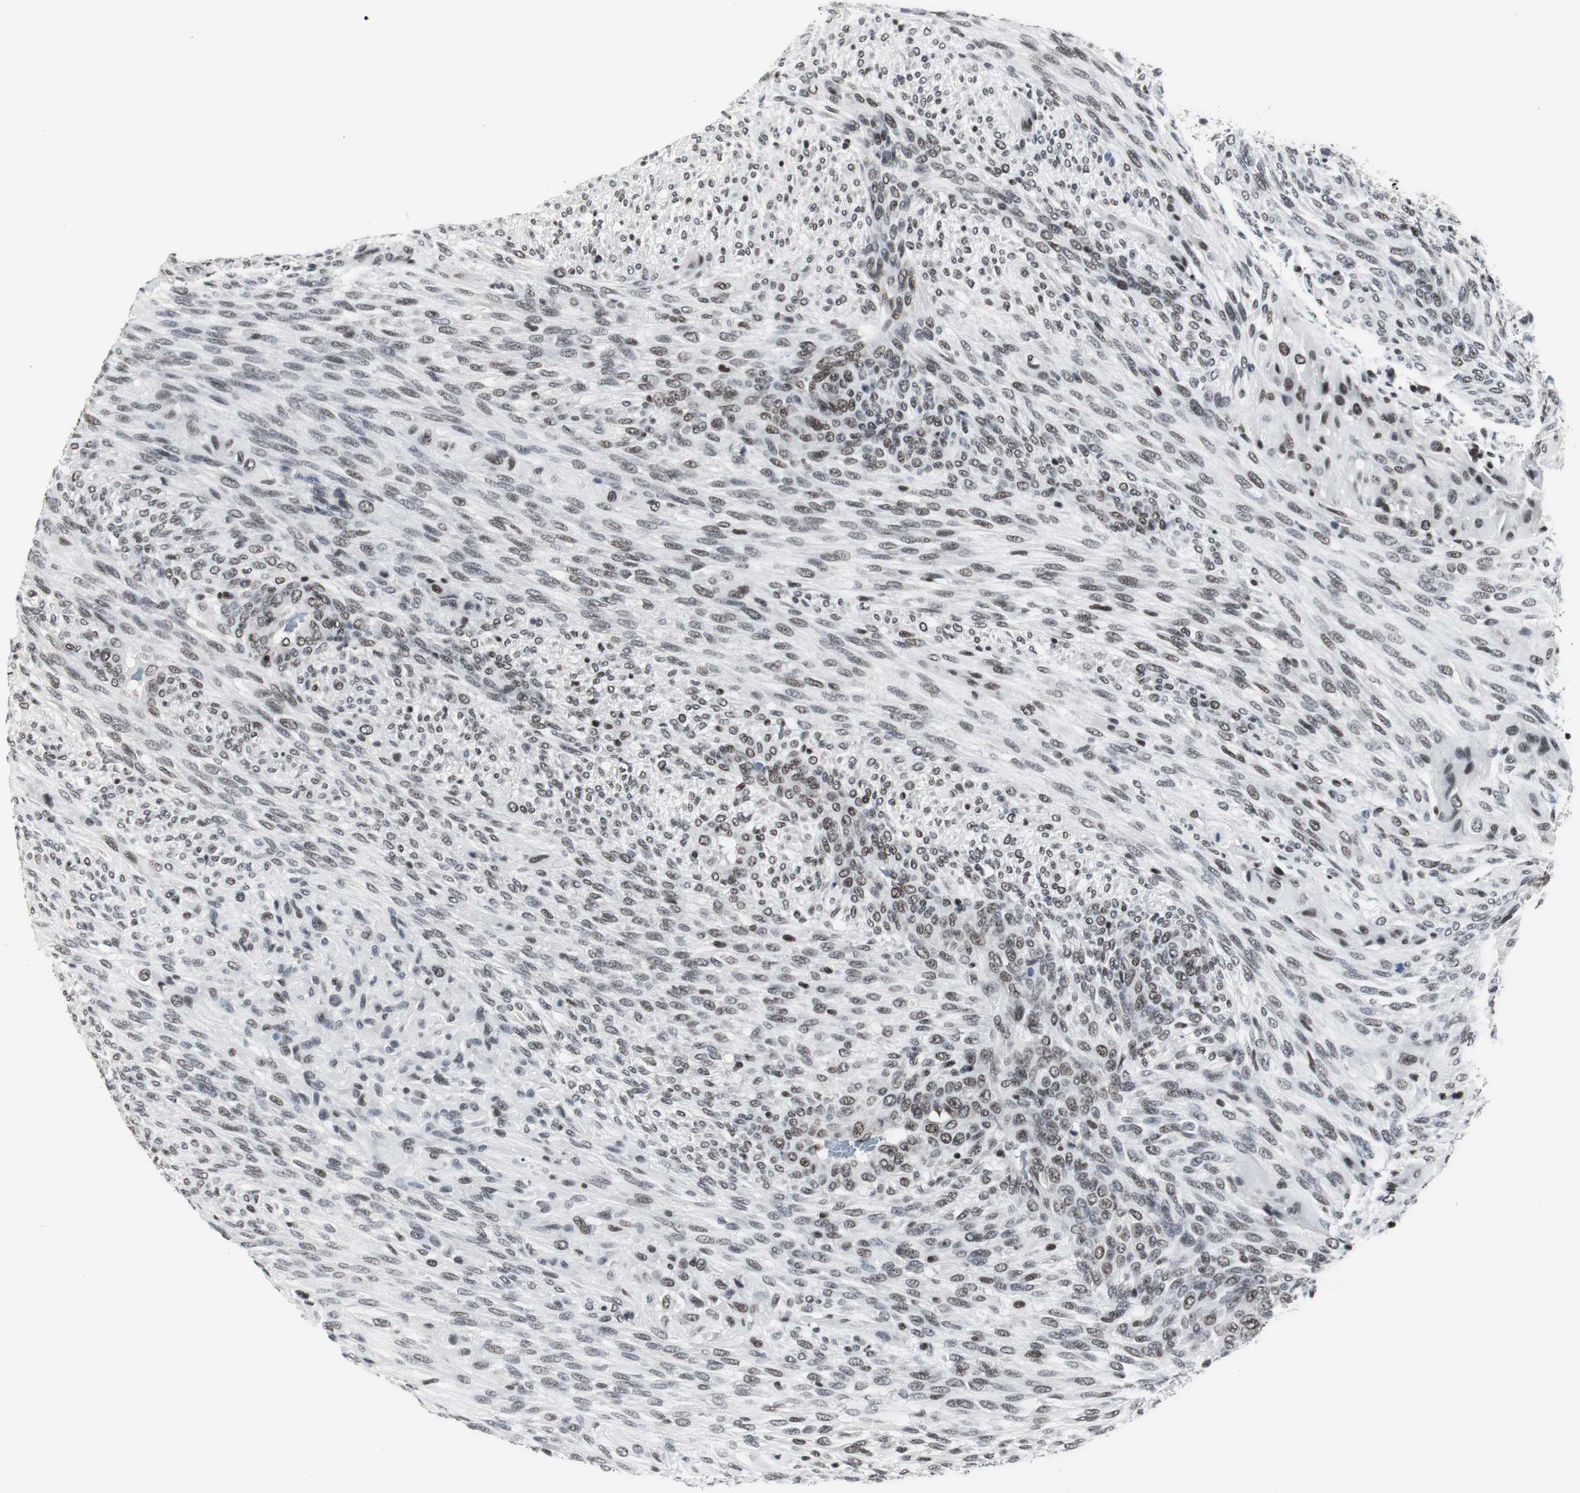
{"staining": {"intensity": "moderate", "quantity": "25%-75%", "location": "nuclear"}, "tissue": "glioma", "cell_type": "Tumor cells", "image_type": "cancer", "snomed": [{"axis": "morphology", "description": "Glioma, malignant, High grade"}, {"axis": "topography", "description": "Cerebral cortex"}], "caption": "A medium amount of moderate nuclear staining is present in approximately 25%-75% of tumor cells in glioma tissue.", "gene": "RAD9A", "patient": {"sex": "female", "age": 55}}